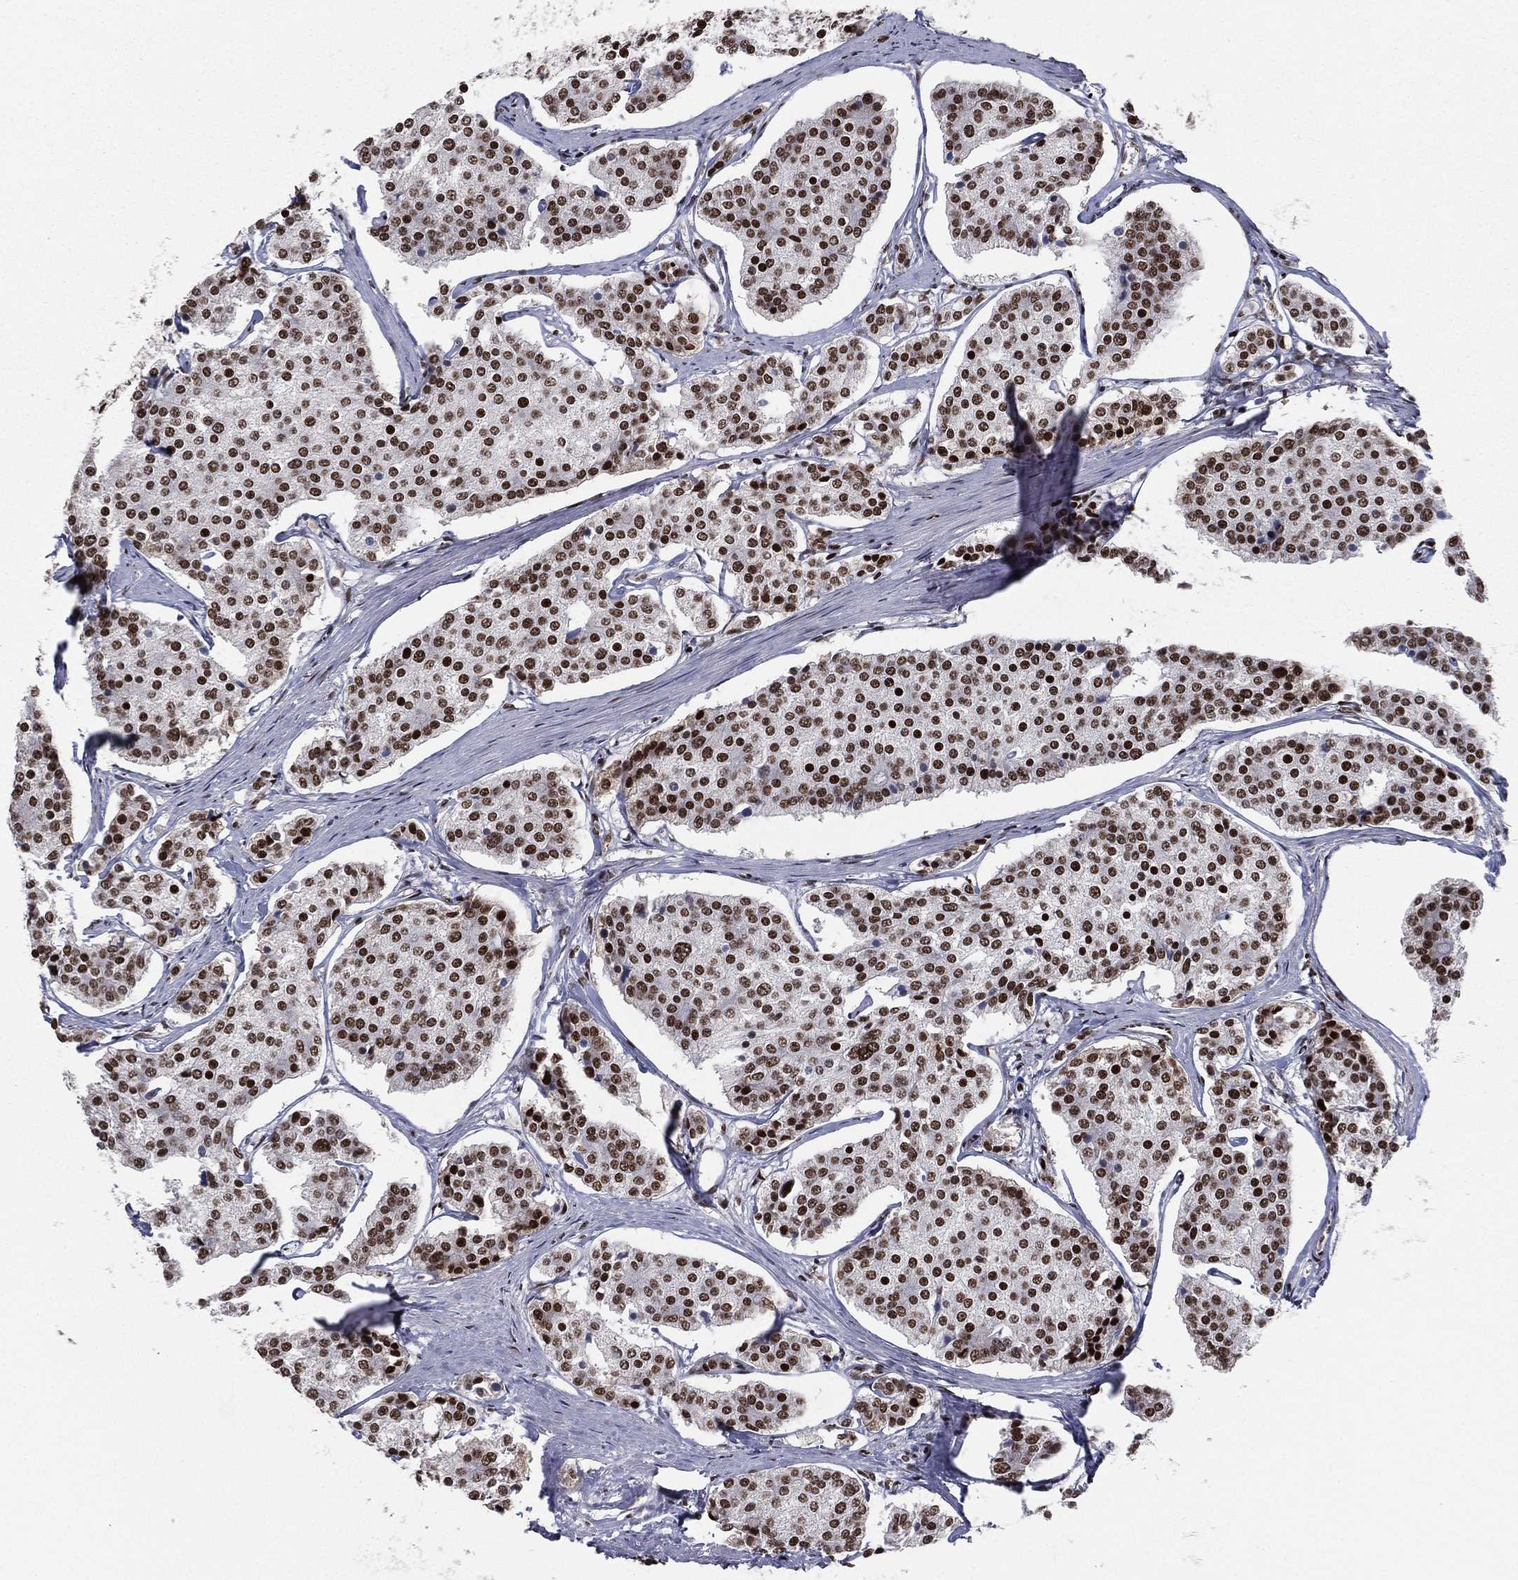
{"staining": {"intensity": "strong", "quantity": ">75%", "location": "nuclear"}, "tissue": "carcinoid", "cell_type": "Tumor cells", "image_type": "cancer", "snomed": [{"axis": "morphology", "description": "Carcinoid, malignant, NOS"}, {"axis": "topography", "description": "Small intestine"}], "caption": "Immunohistochemistry (IHC) of carcinoid displays high levels of strong nuclear staining in about >75% of tumor cells.", "gene": "RTF1", "patient": {"sex": "female", "age": 65}}